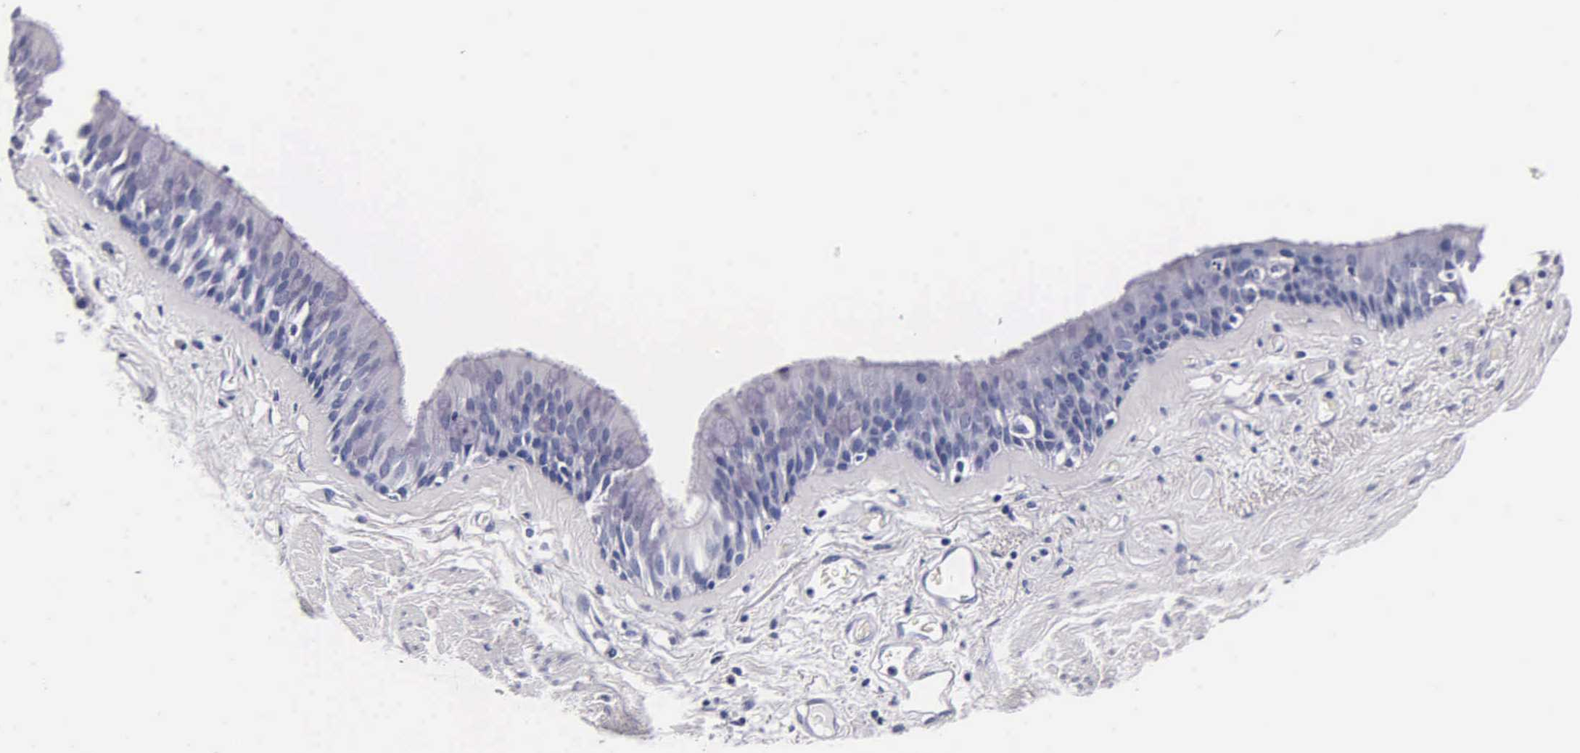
{"staining": {"intensity": "negative", "quantity": "none", "location": "none"}, "tissue": "bronchus", "cell_type": "Respiratory epithelial cells", "image_type": "normal", "snomed": [{"axis": "morphology", "description": "Normal tissue, NOS"}, {"axis": "topography", "description": "Bronchus"}, {"axis": "topography", "description": "Lung"}], "caption": "A histopathology image of bronchus stained for a protein exhibits no brown staining in respiratory epithelial cells. Brightfield microscopy of immunohistochemistry (IHC) stained with DAB (brown) and hematoxylin (blue), captured at high magnification.", "gene": "MB", "patient": {"sex": "female", "age": 57}}